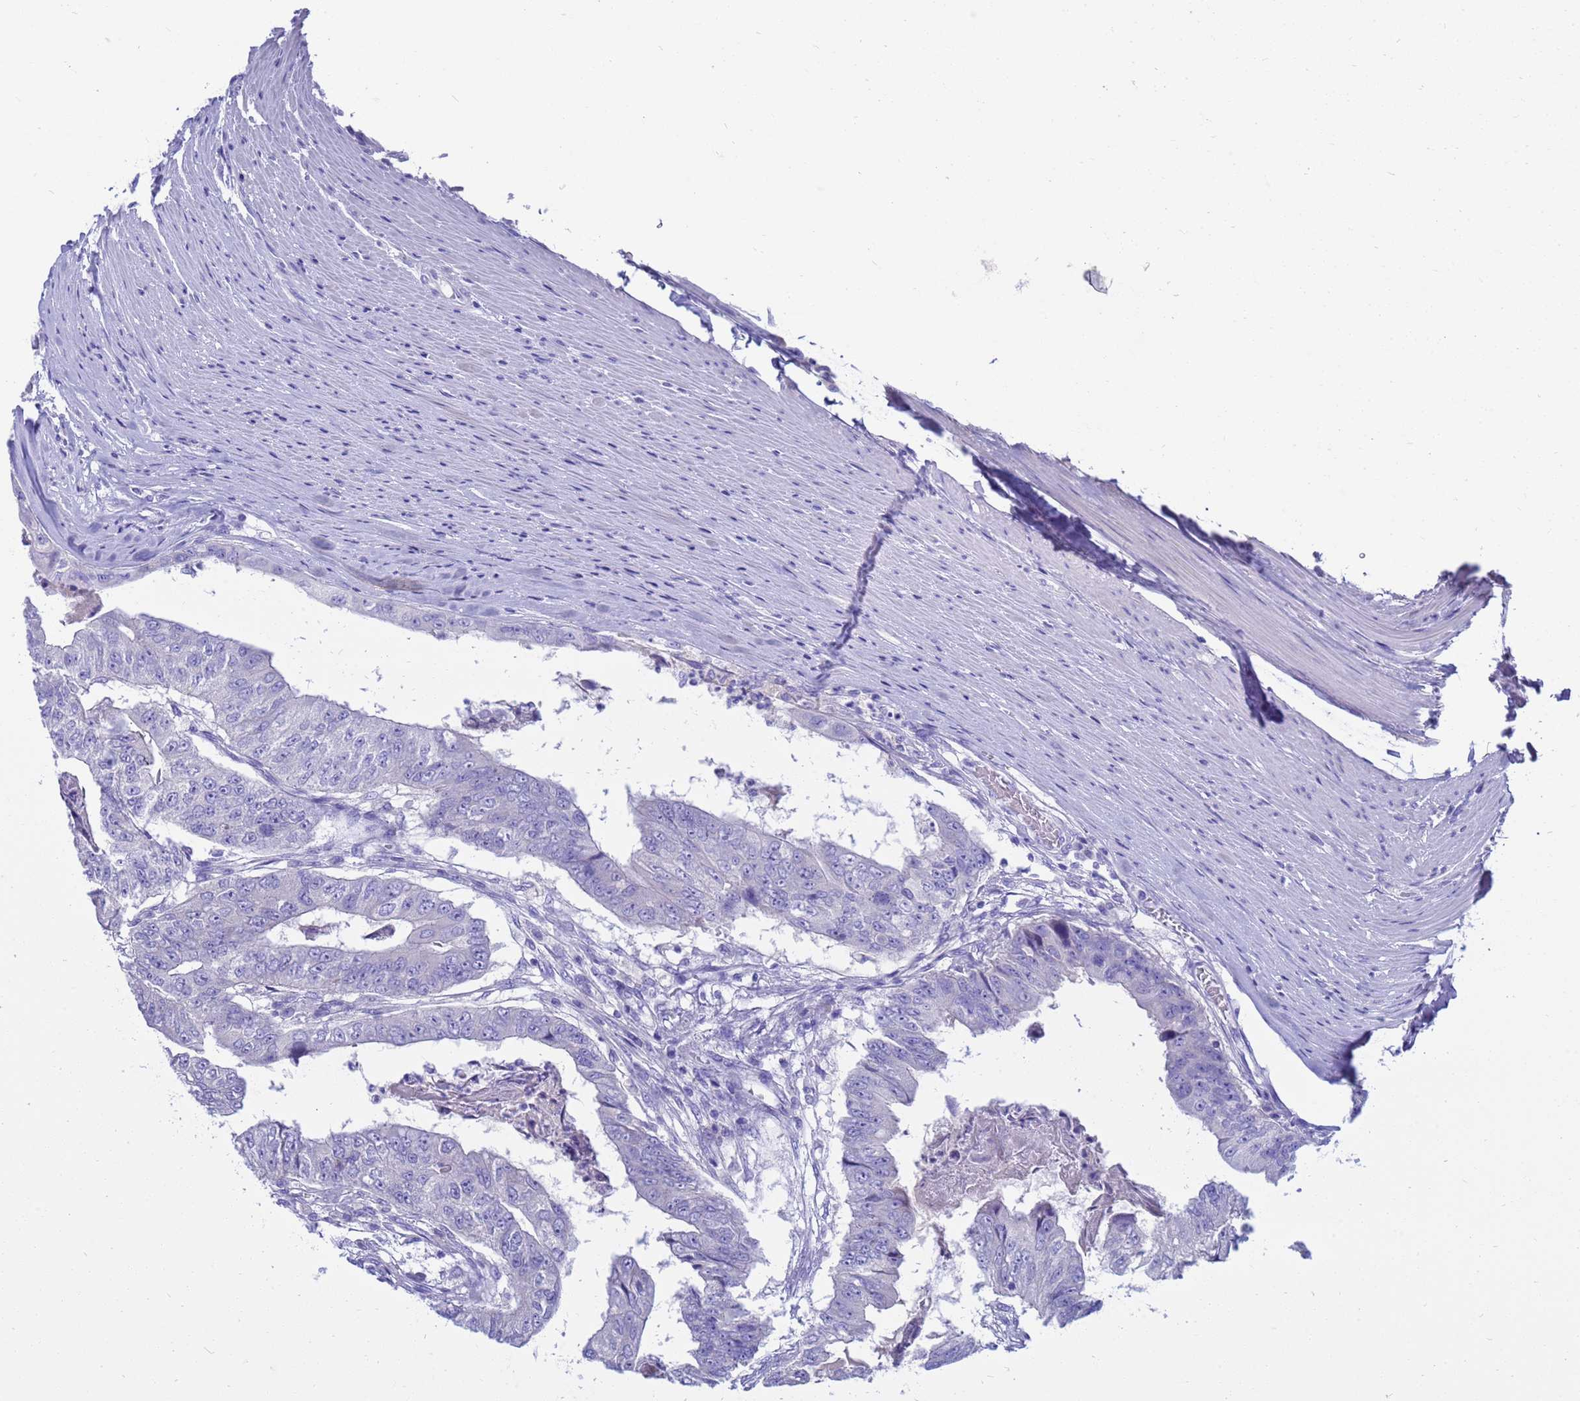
{"staining": {"intensity": "negative", "quantity": "none", "location": "none"}, "tissue": "colorectal cancer", "cell_type": "Tumor cells", "image_type": "cancer", "snomed": [{"axis": "morphology", "description": "Adenocarcinoma, NOS"}, {"axis": "topography", "description": "Colon"}], "caption": "Tumor cells show no significant protein positivity in colorectal cancer.", "gene": "SYCN", "patient": {"sex": "female", "age": 67}}